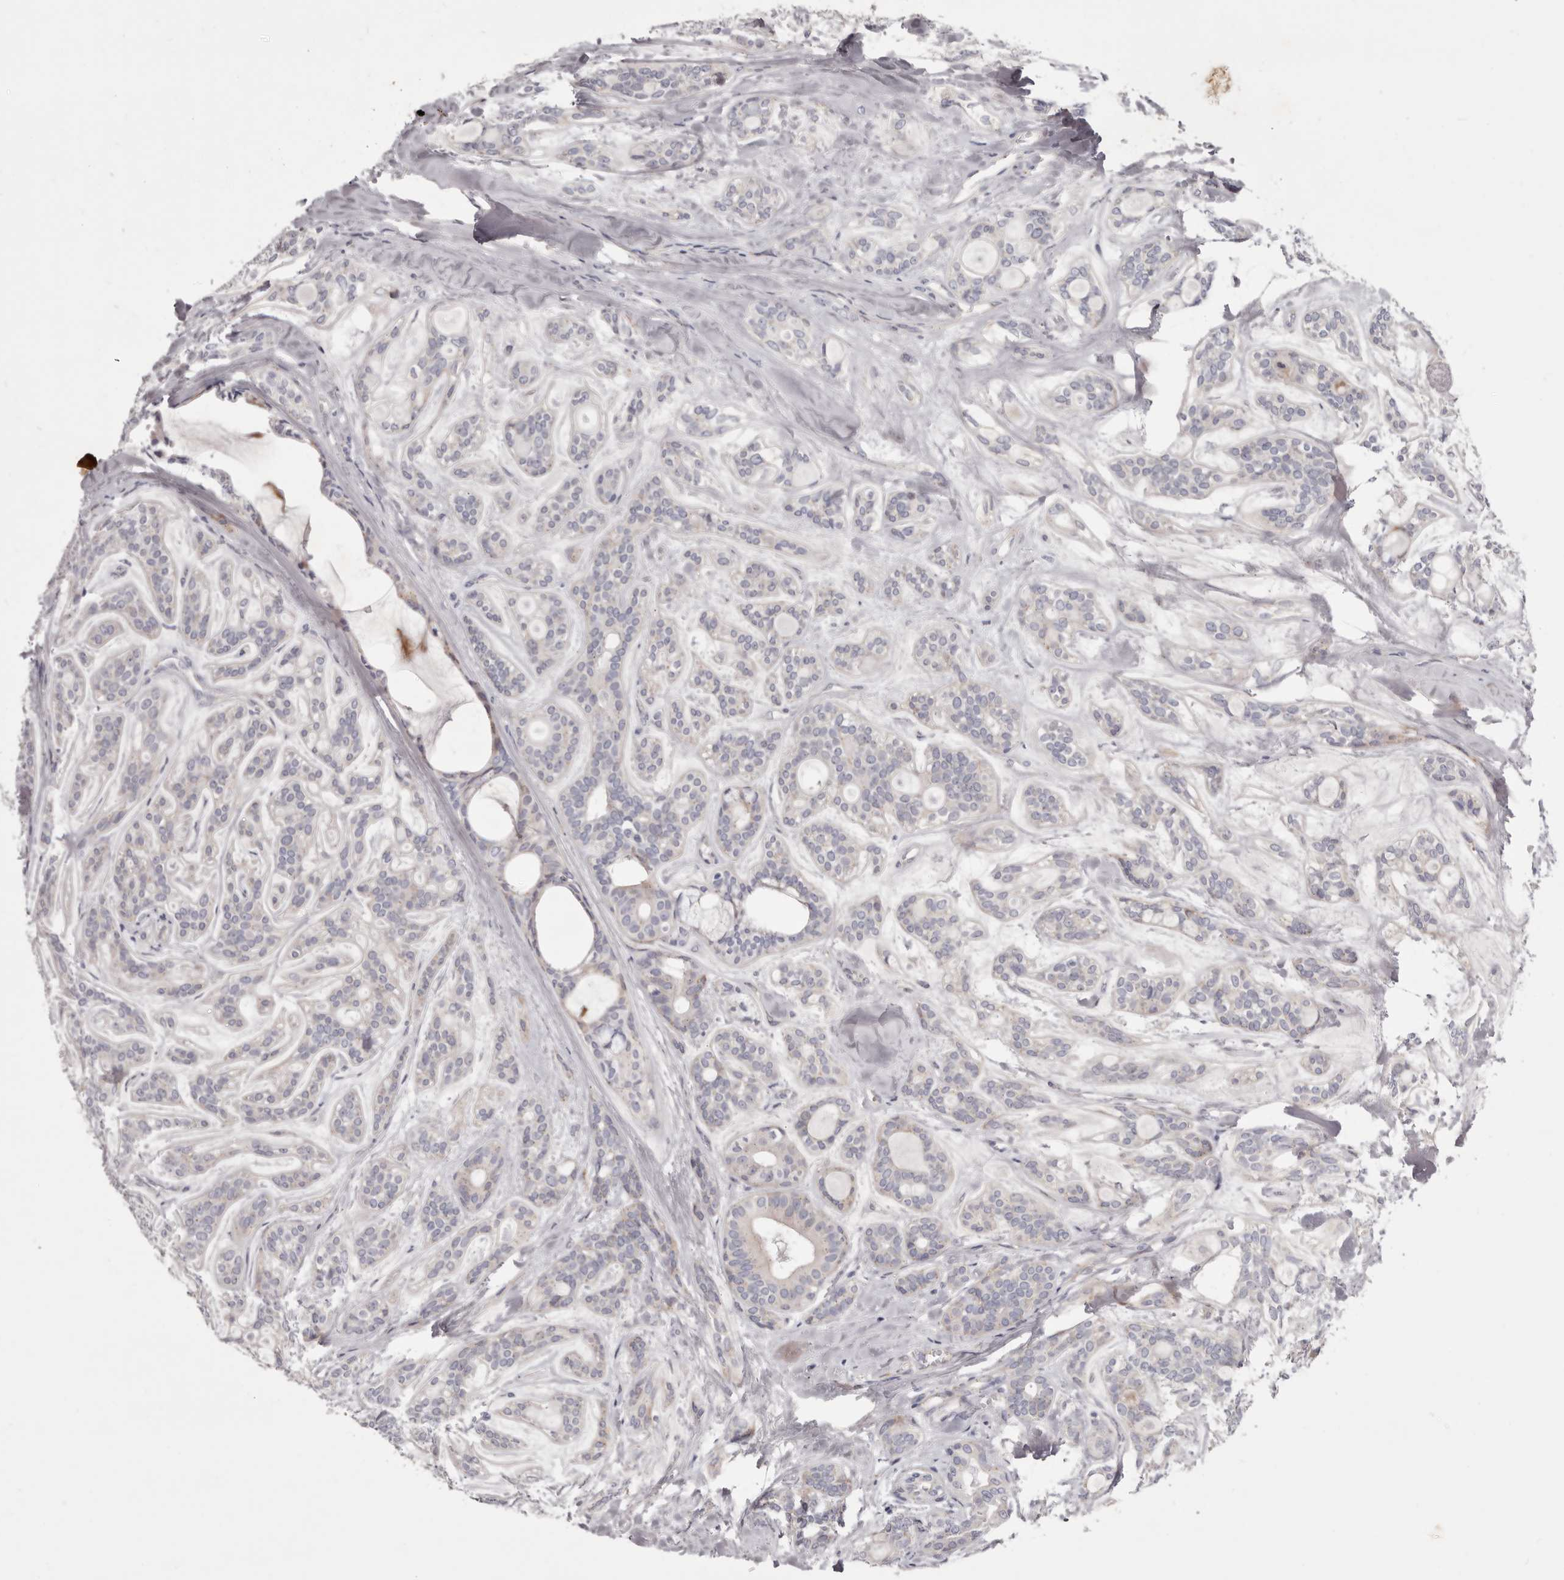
{"staining": {"intensity": "negative", "quantity": "none", "location": "none"}, "tissue": "head and neck cancer", "cell_type": "Tumor cells", "image_type": "cancer", "snomed": [{"axis": "morphology", "description": "Adenocarcinoma, NOS"}, {"axis": "topography", "description": "Head-Neck"}], "caption": "An immunohistochemistry (IHC) histopathology image of head and neck cancer is shown. There is no staining in tumor cells of head and neck cancer. (Stains: DAB (3,3'-diaminobenzidine) immunohistochemistry with hematoxylin counter stain, Microscopy: brightfield microscopy at high magnification).", "gene": "PEG10", "patient": {"sex": "male", "age": 66}}